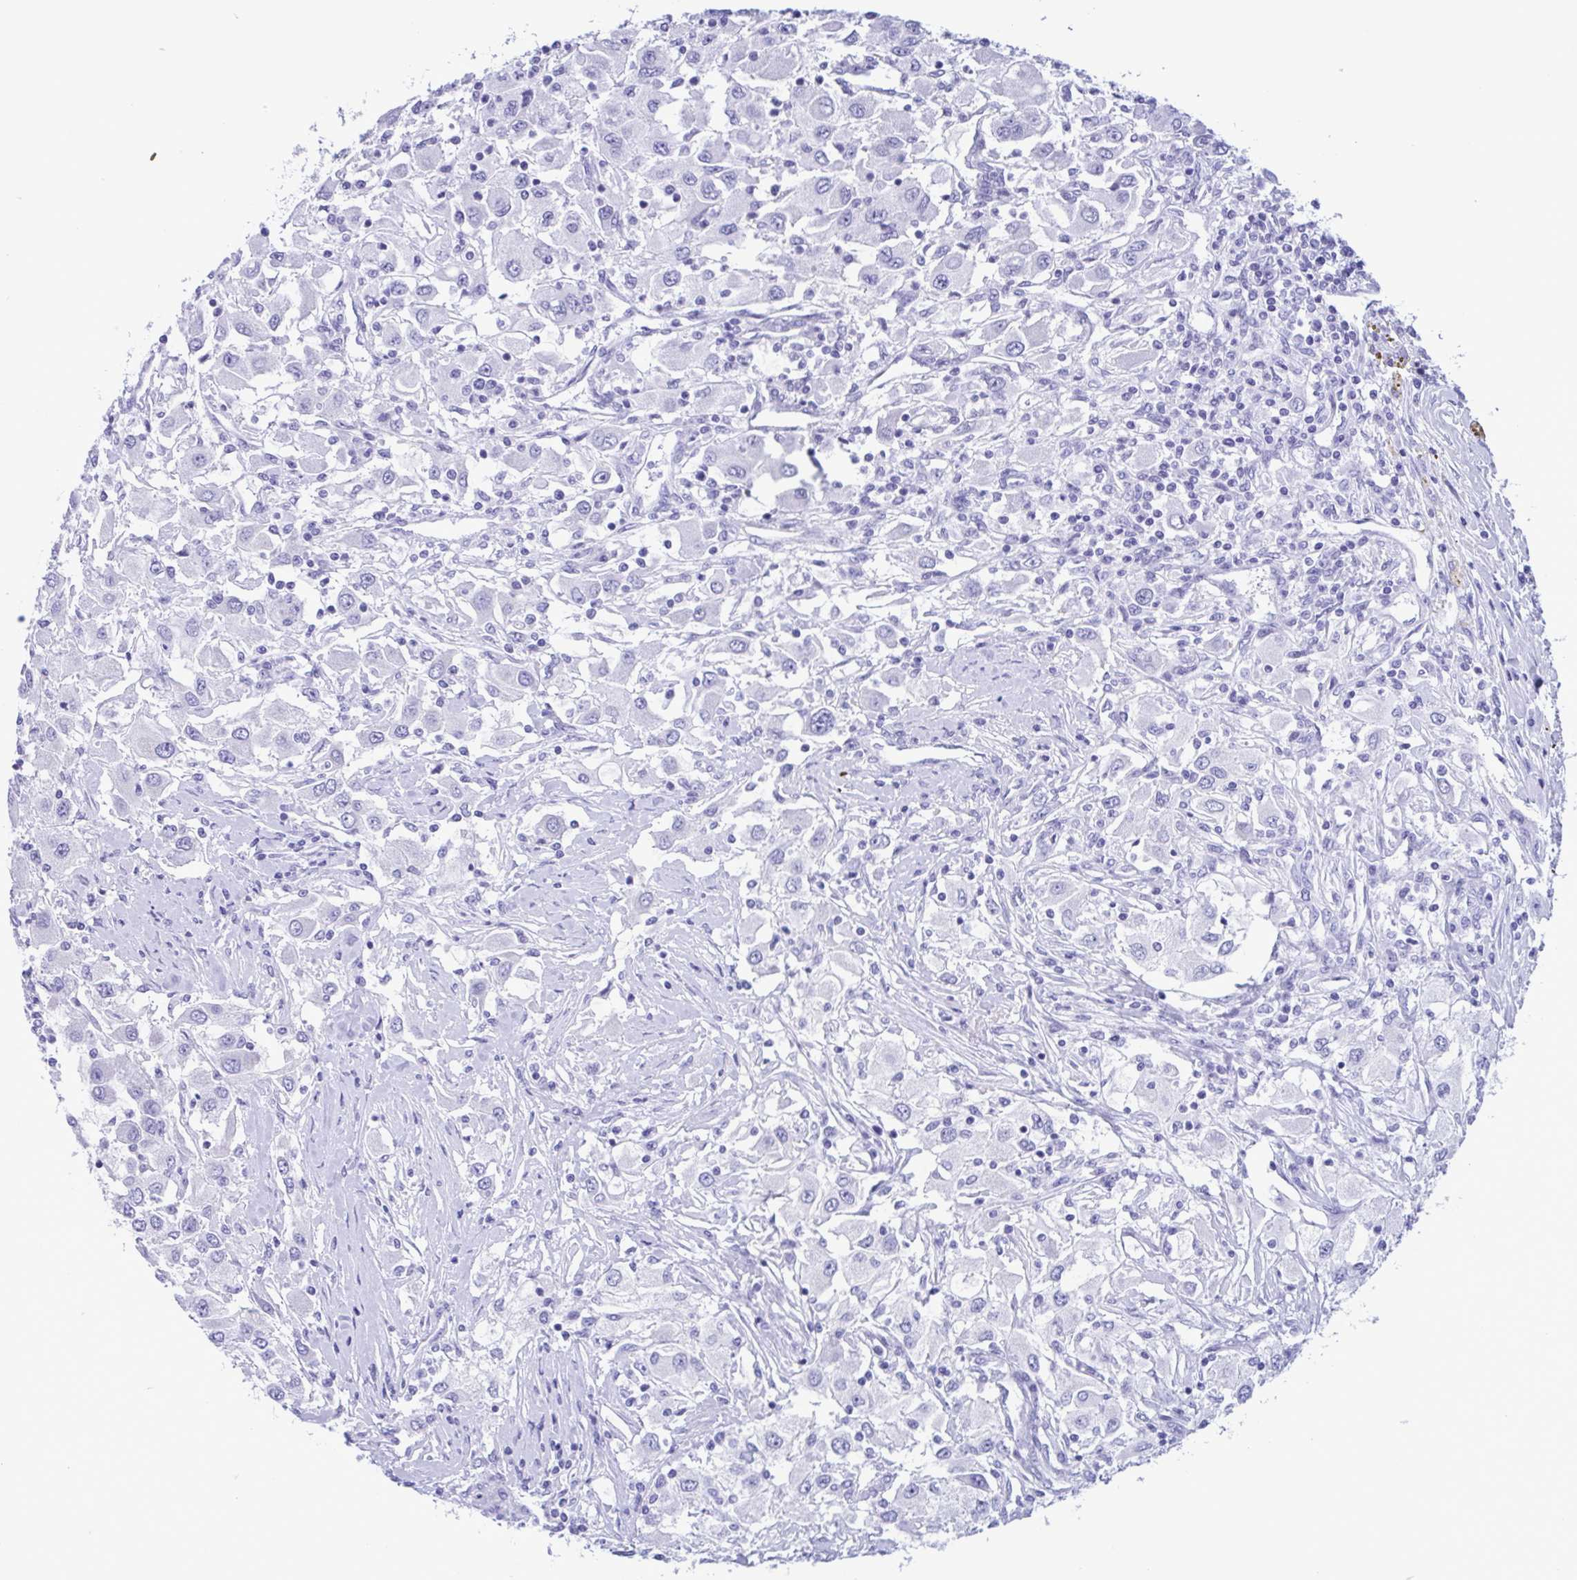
{"staining": {"intensity": "negative", "quantity": "none", "location": "none"}, "tissue": "renal cancer", "cell_type": "Tumor cells", "image_type": "cancer", "snomed": [{"axis": "morphology", "description": "Adenocarcinoma, NOS"}, {"axis": "topography", "description": "Kidney"}], "caption": "IHC micrograph of neoplastic tissue: renal cancer (adenocarcinoma) stained with DAB (3,3'-diaminobenzidine) shows no significant protein staining in tumor cells.", "gene": "TSPY2", "patient": {"sex": "female", "age": 67}}